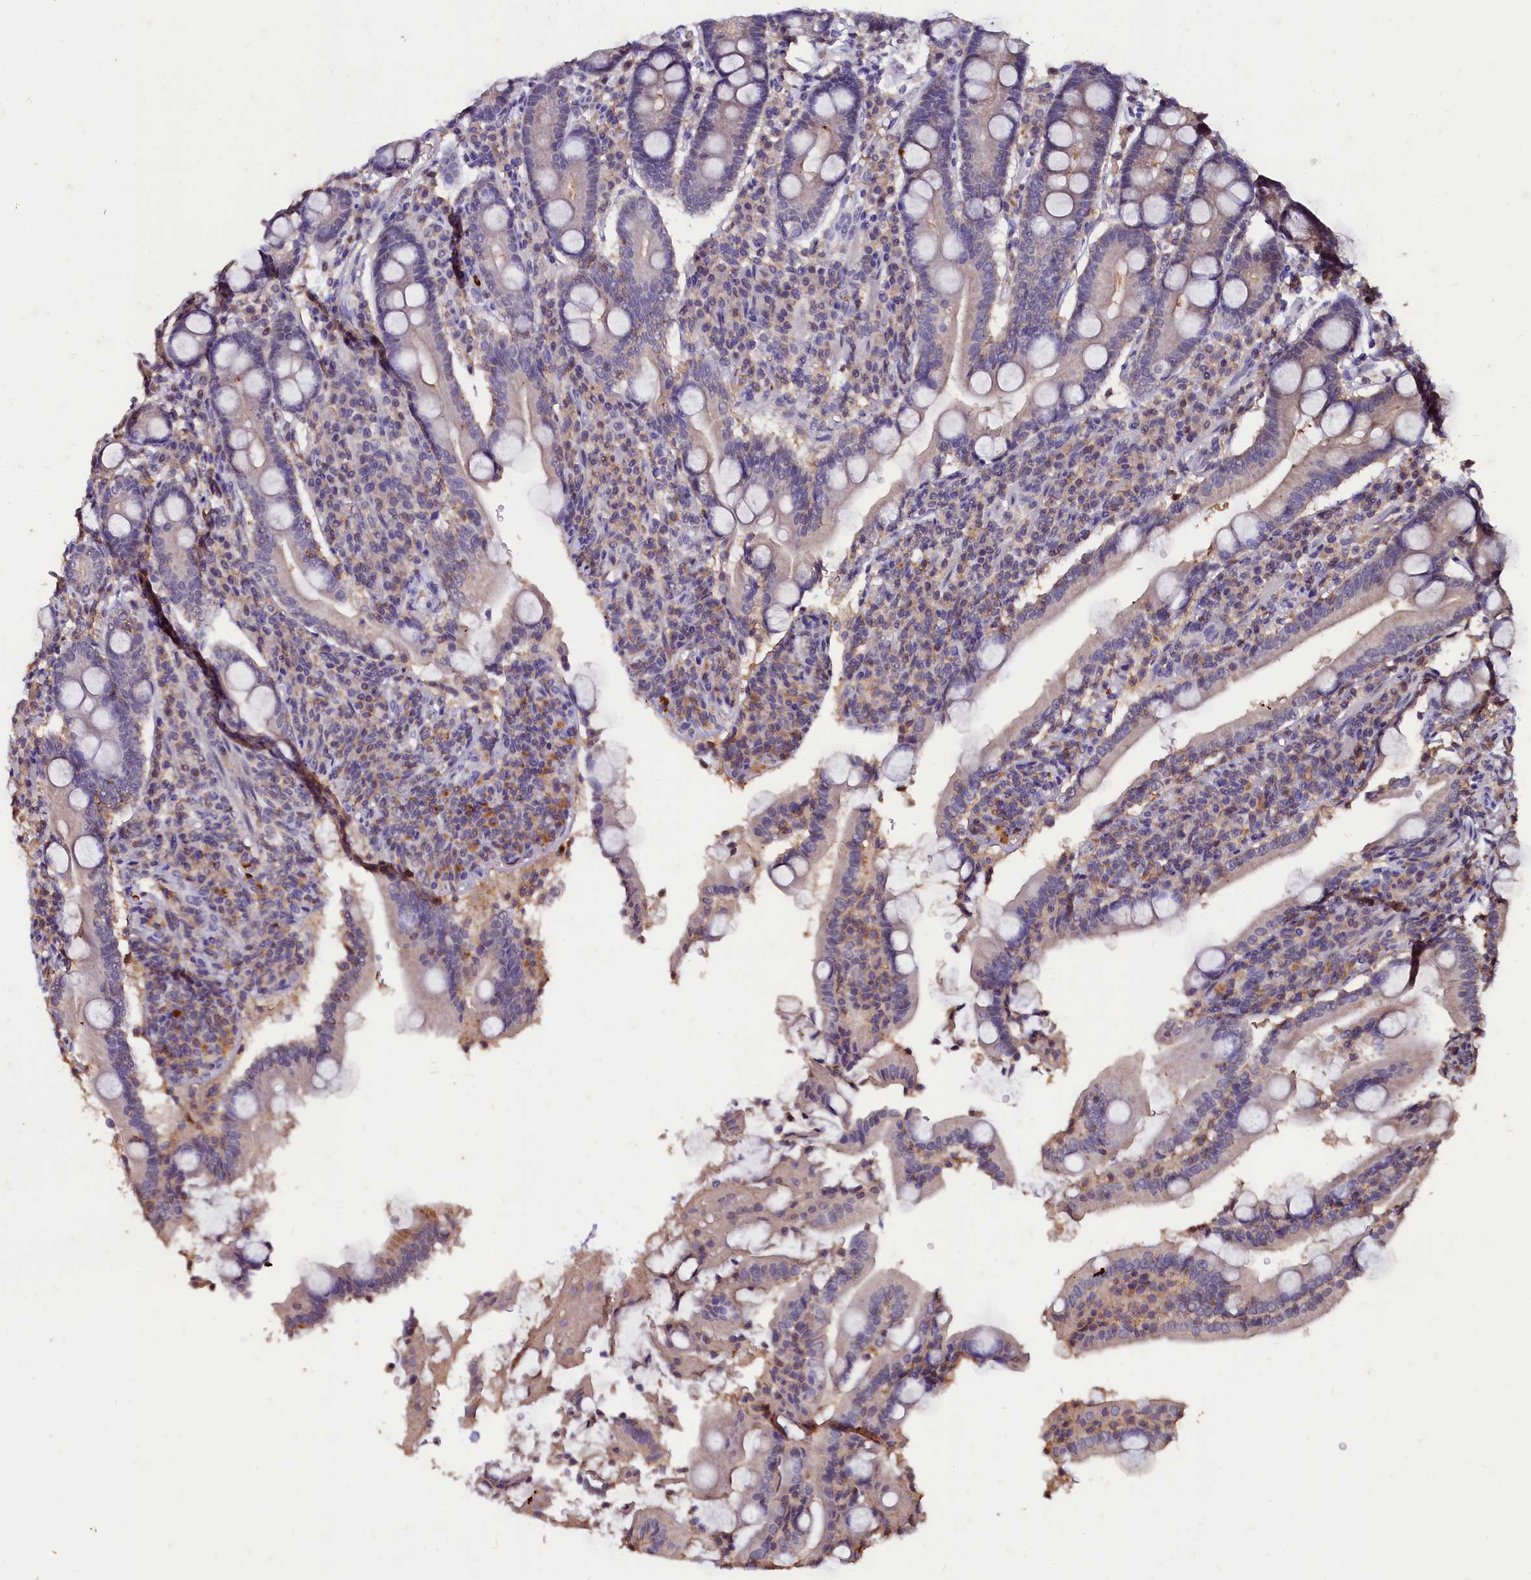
{"staining": {"intensity": "weak", "quantity": "<25%", "location": "cytoplasmic/membranous"}, "tissue": "duodenum", "cell_type": "Glandular cells", "image_type": "normal", "snomed": [{"axis": "morphology", "description": "Normal tissue, NOS"}, {"axis": "topography", "description": "Duodenum"}], "caption": "There is no significant staining in glandular cells of duodenum. (DAB (3,3'-diaminobenzidine) immunohistochemistry with hematoxylin counter stain).", "gene": "CSTPP1", "patient": {"sex": "male", "age": 35}}